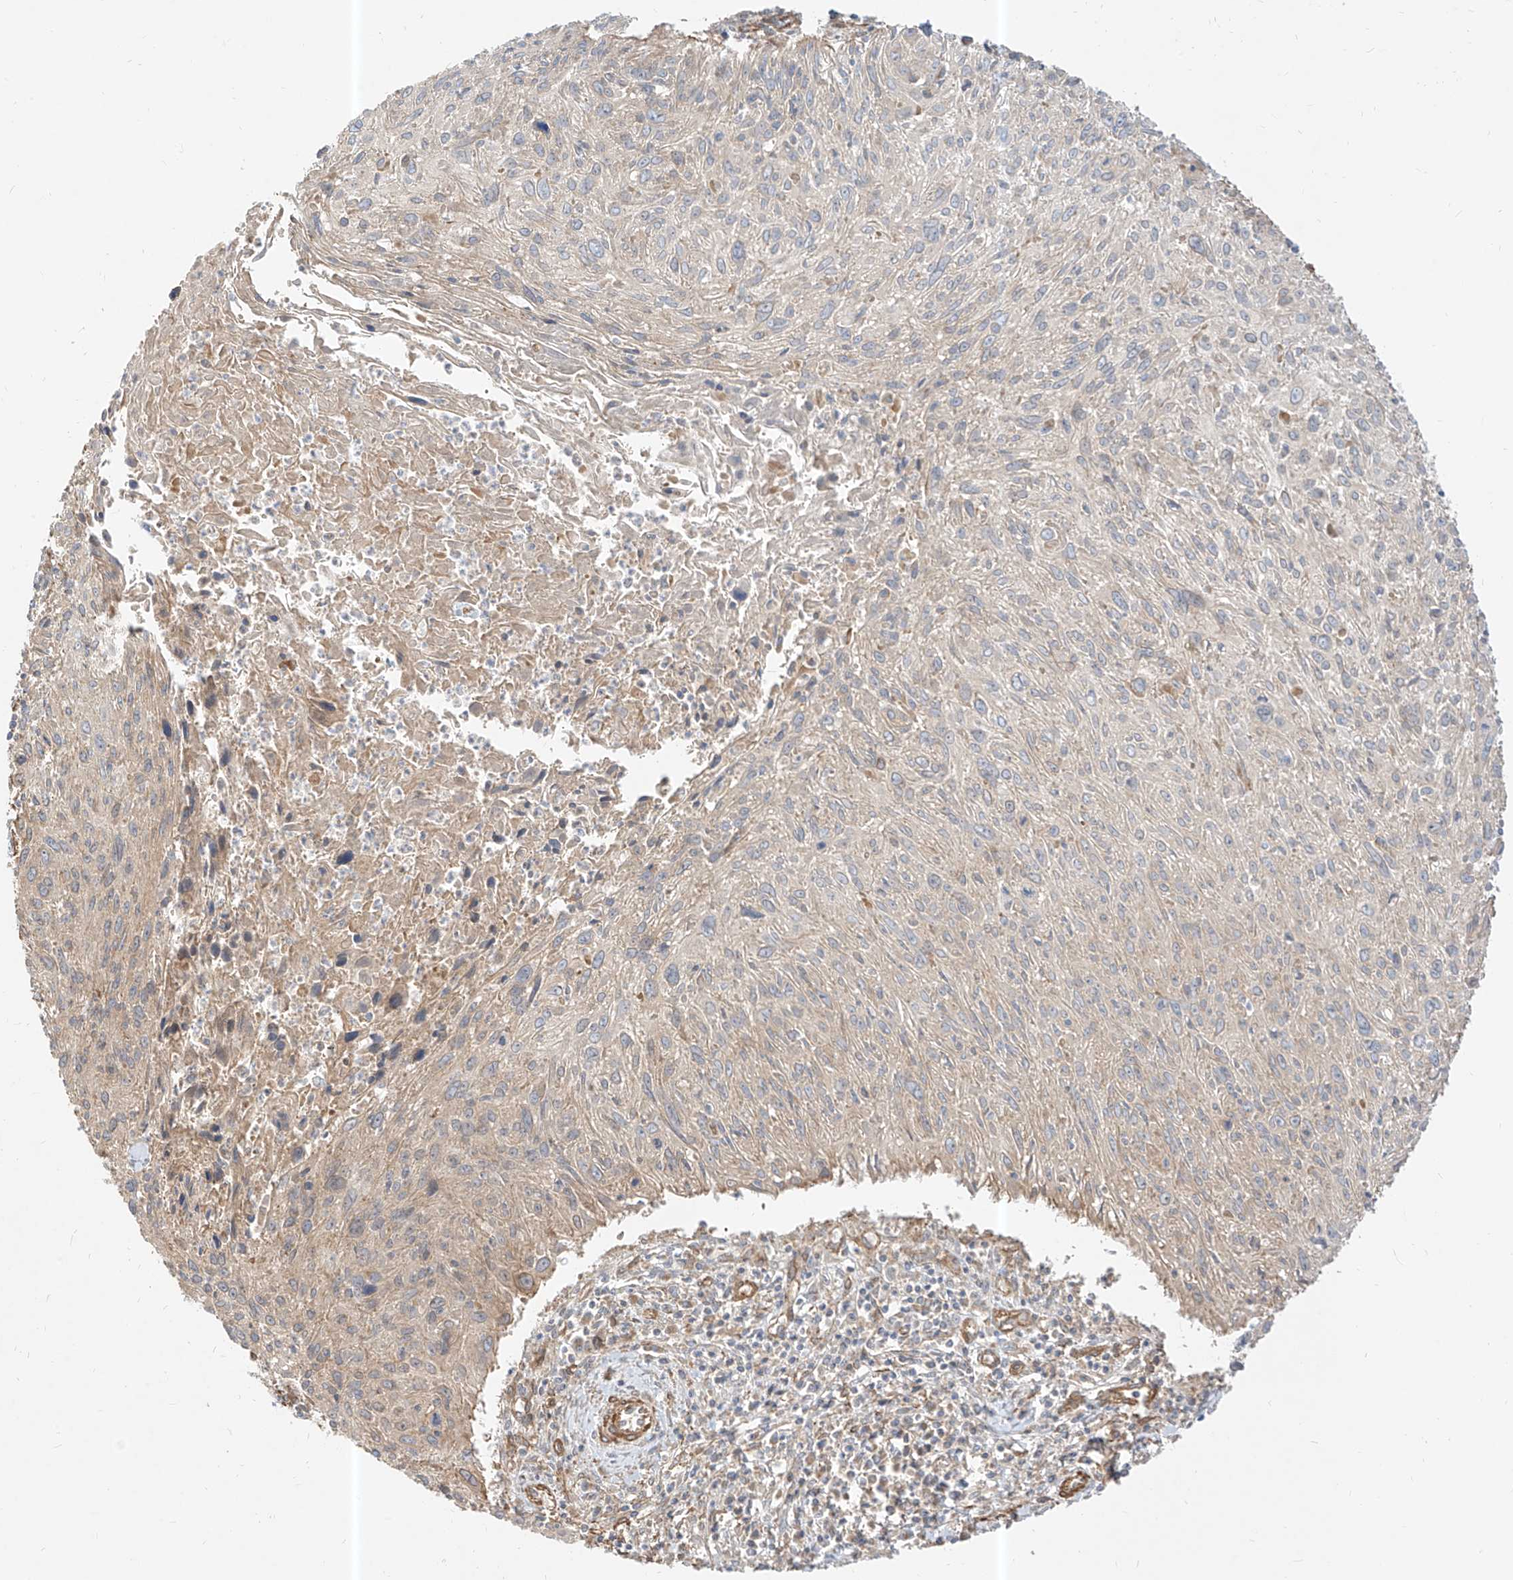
{"staining": {"intensity": "weak", "quantity": "<25%", "location": "cytoplasmic/membranous"}, "tissue": "cervical cancer", "cell_type": "Tumor cells", "image_type": "cancer", "snomed": [{"axis": "morphology", "description": "Squamous cell carcinoma, NOS"}, {"axis": "topography", "description": "Cervix"}], "caption": "High magnification brightfield microscopy of squamous cell carcinoma (cervical) stained with DAB (brown) and counterstained with hematoxylin (blue): tumor cells show no significant positivity.", "gene": "PLCL1", "patient": {"sex": "female", "age": 51}}